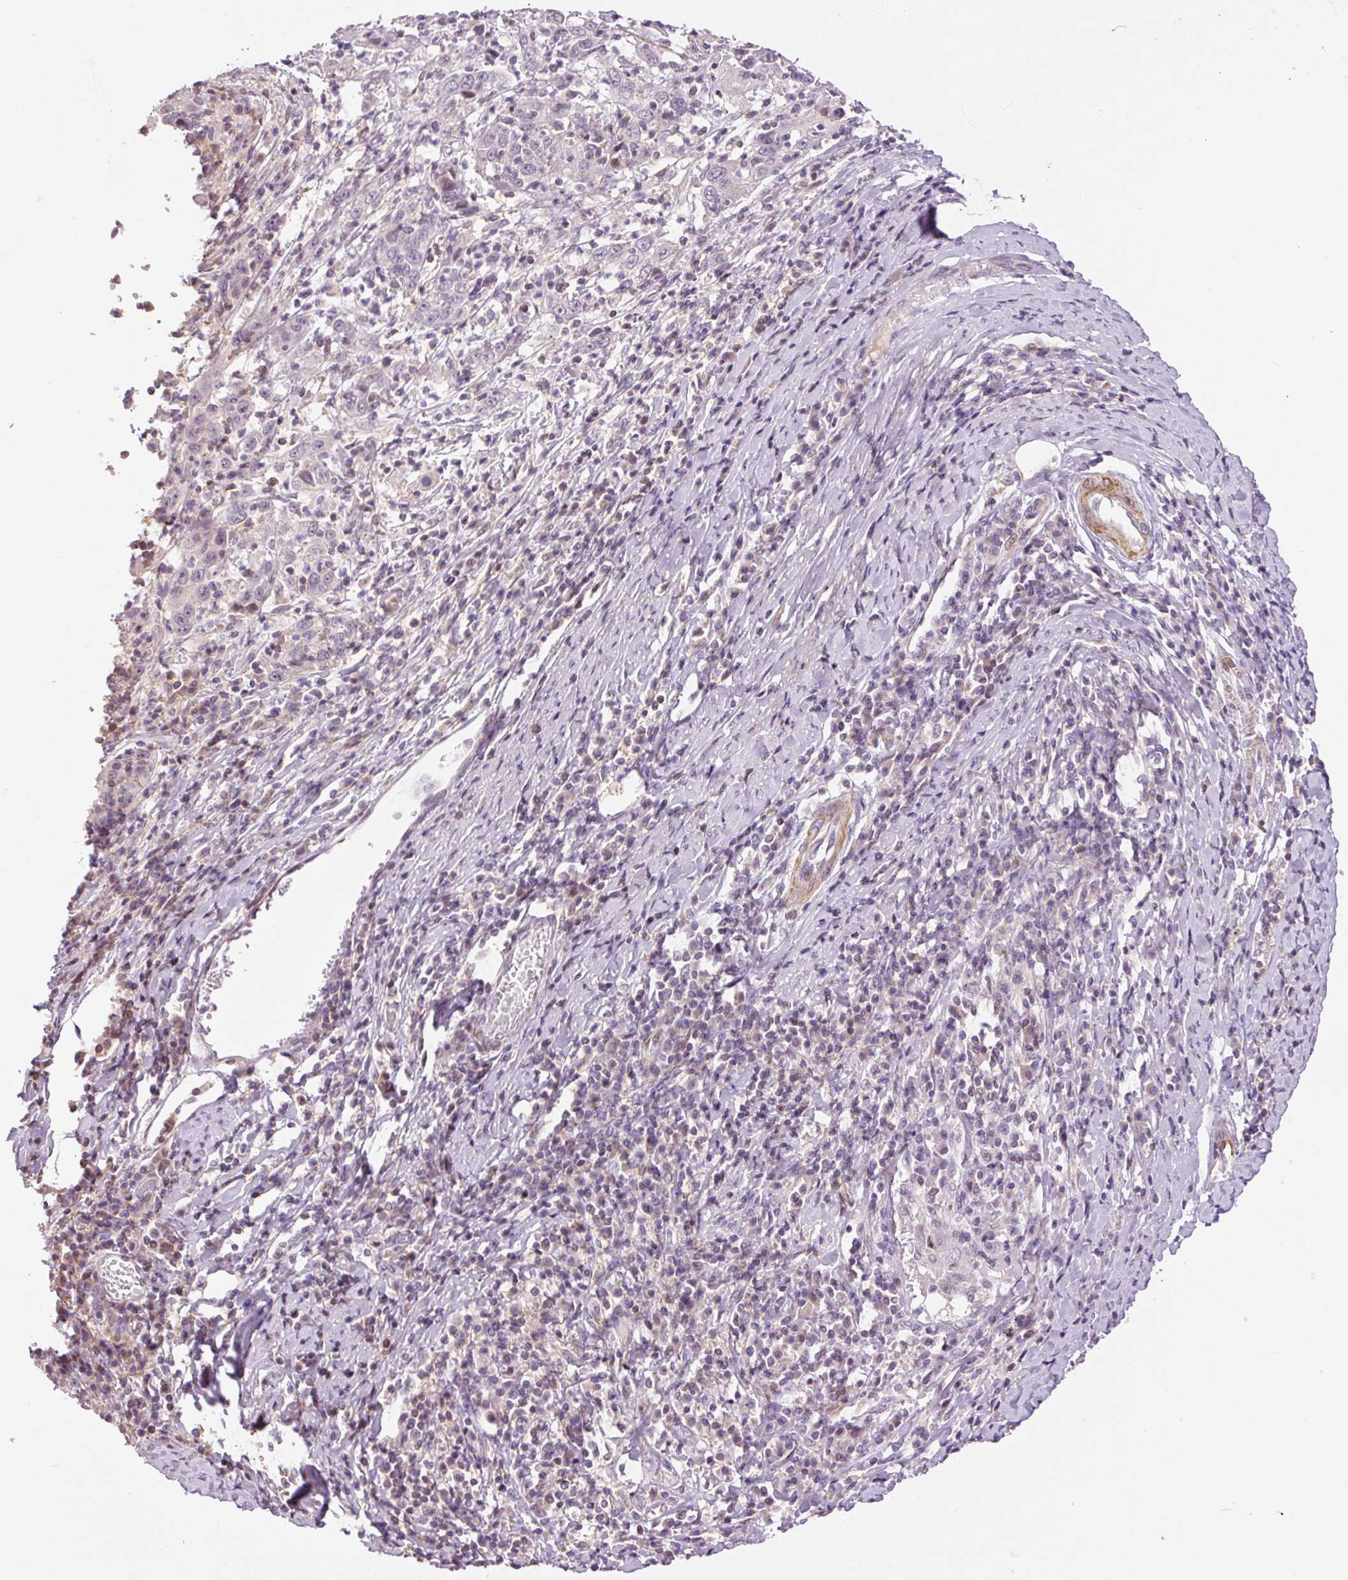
{"staining": {"intensity": "negative", "quantity": "none", "location": "none"}, "tissue": "cervical cancer", "cell_type": "Tumor cells", "image_type": "cancer", "snomed": [{"axis": "morphology", "description": "Squamous cell carcinoma, NOS"}, {"axis": "topography", "description": "Cervix"}], "caption": "High magnification brightfield microscopy of cervical cancer (squamous cell carcinoma) stained with DAB (3,3'-diaminobenzidine) (brown) and counterstained with hematoxylin (blue): tumor cells show no significant expression.", "gene": "HNF1A", "patient": {"sex": "female", "age": 46}}